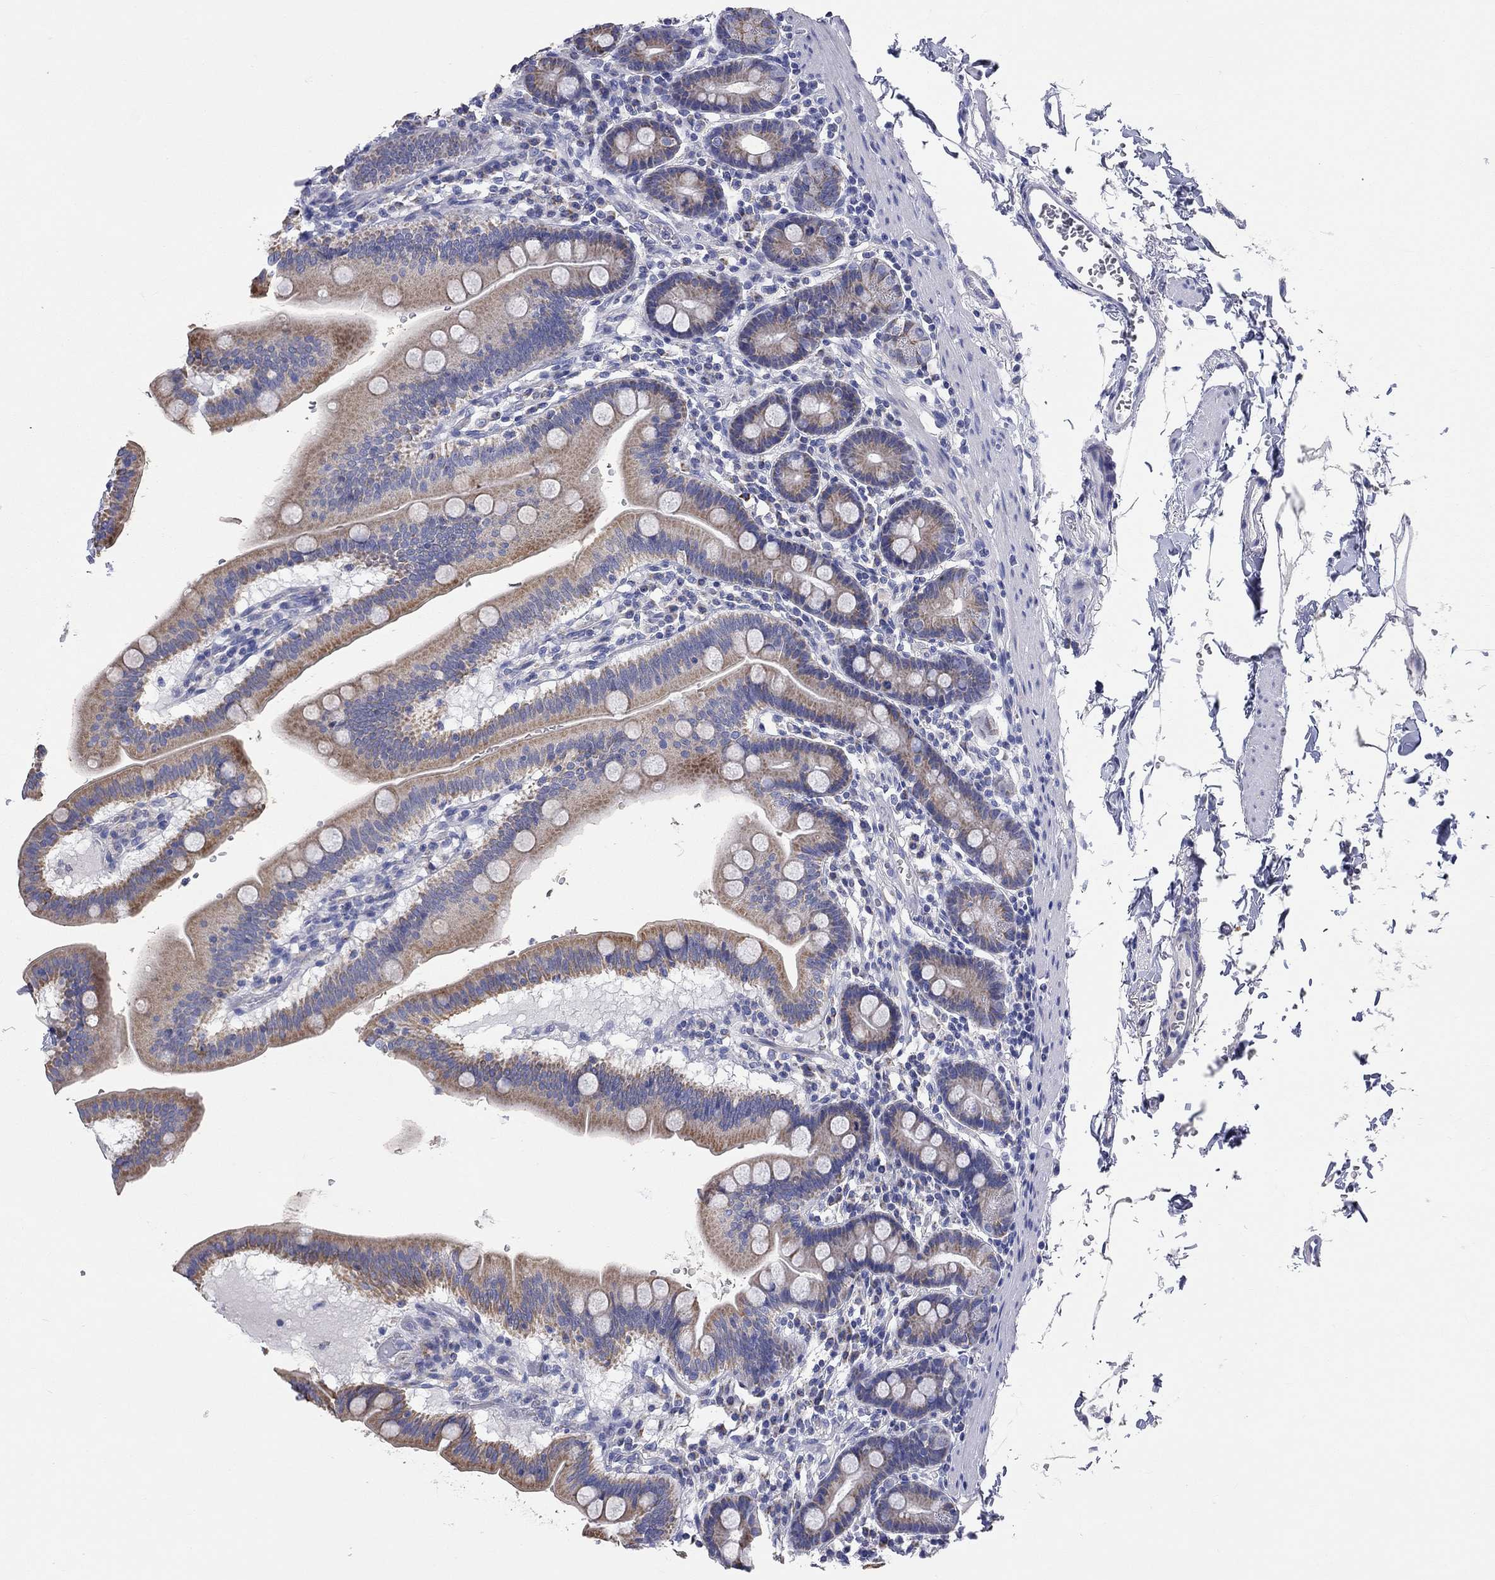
{"staining": {"intensity": "moderate", "quantity": "25%-75%", "location": "cytoplasmic/membranous"}, "tissue": "duodenum", "cell_type": "Glandular cells", "image_type": "normal", "snomed": [{"axis": "morphology", "description": "Normal tissue, NOS"}, {"axis": "topography", "description": "Duodenum"}], "caption": "Moderate cytoplasmic/membranous positivity is present in about 25%-75% of glandular cells in unremarkable duodenum. The staining is performed using DAB brown chromogen to label protein expression. The nuclei are counter-stained blue using hematoxylin.", "gene": "RCAN1", "patient": {"sex": "male", "age": 59}}